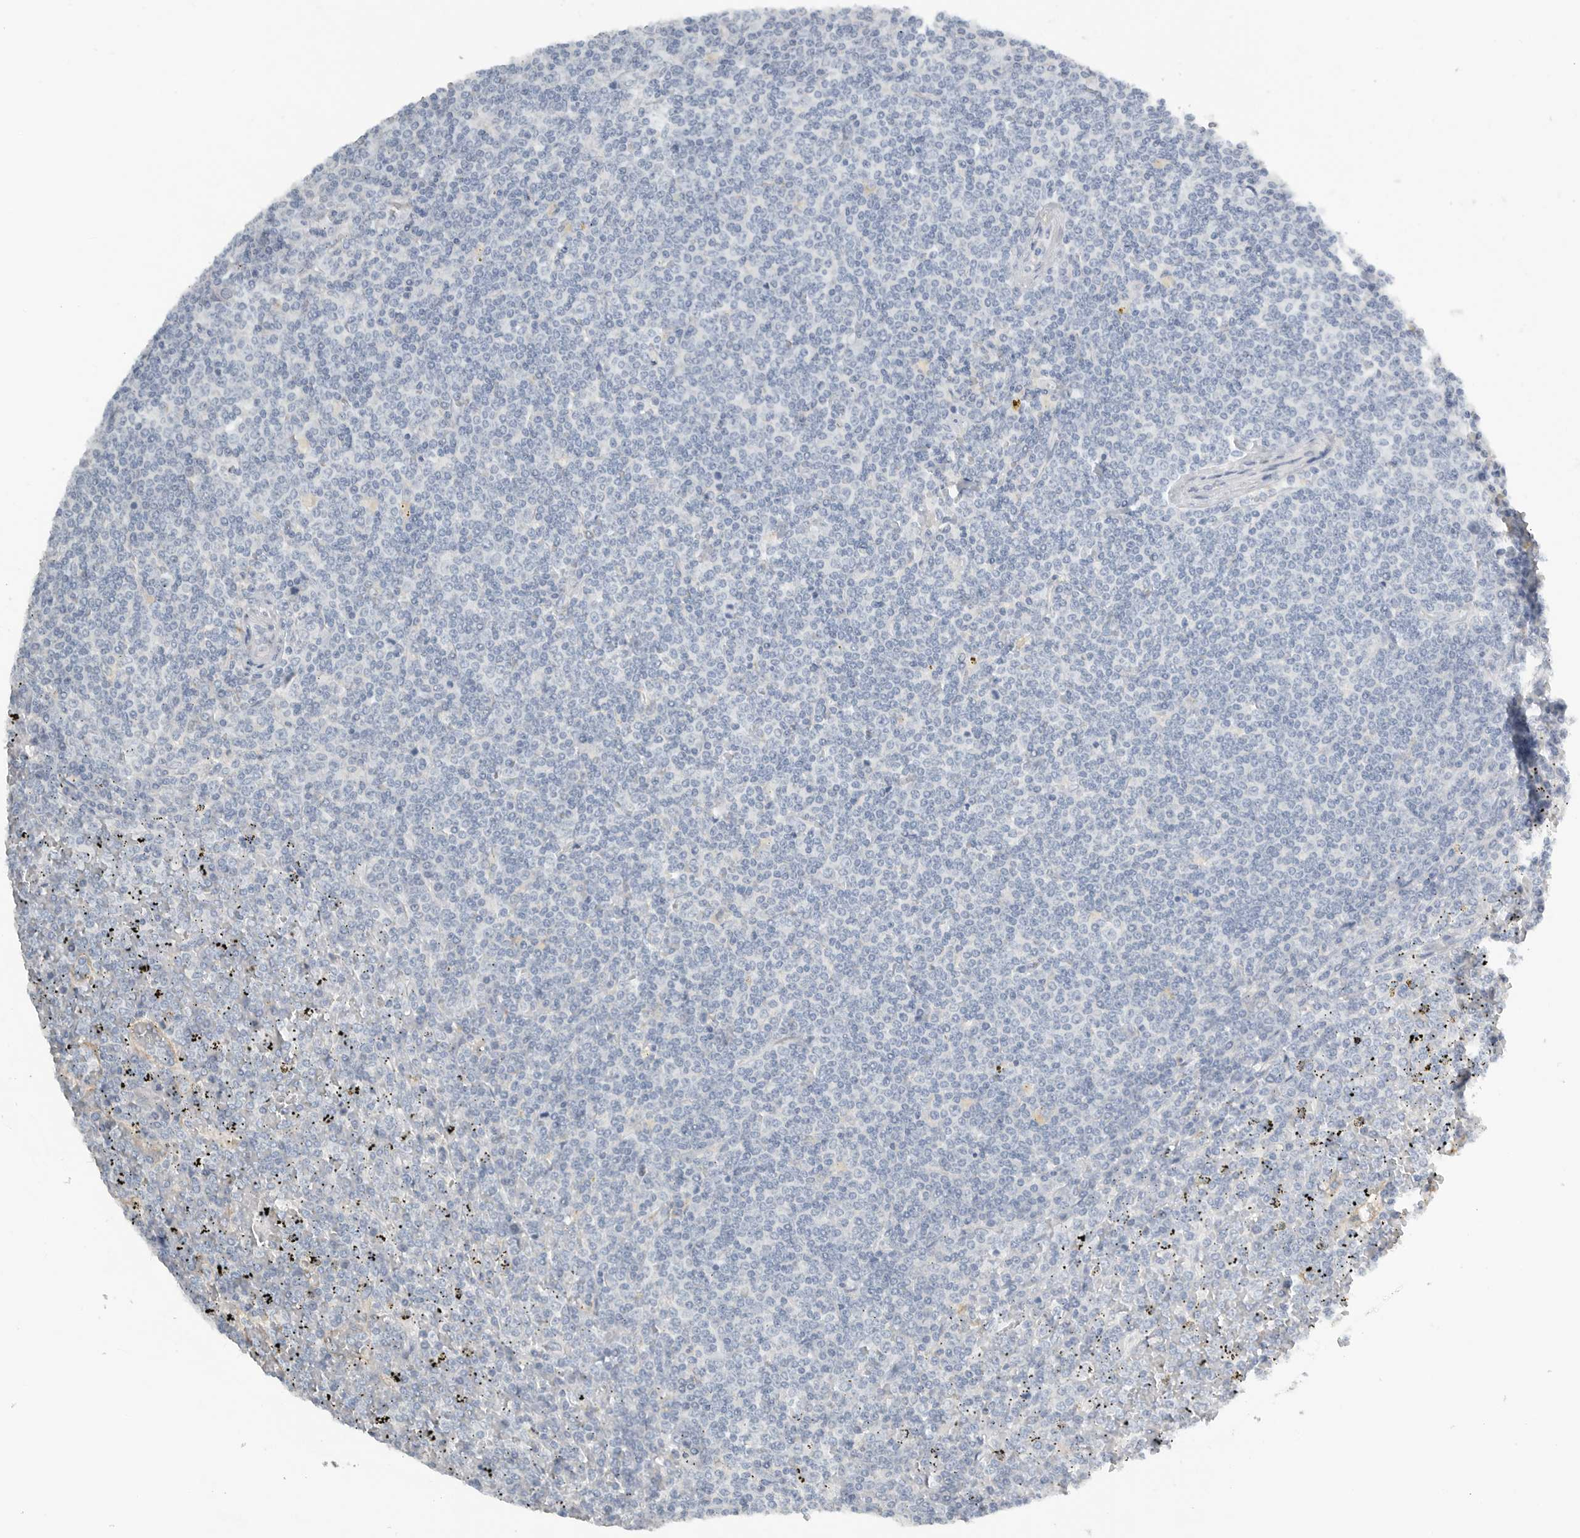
{"staining": {"intensity": "negative", "quantity": "none", "location": "none"}, "tissue": "lymphoma", "cell_type": "Tumor cells", "image_type": "cancer", "snomed": [{"axis": "morphology", "description": "Malignant lymphoma, non-Hodgkin's type, Low grade"}, {"axis": "topography", "description": "Spleen"}], "caption": "Immunohistochemistry histopathology image of low-grade malignant lymphoma, non-Hodgkin's type stained for a protein (brown), which reveals no expression in tumor cells.", "gene": "PAM", "patient": {"sex": "female", "age": 19}}